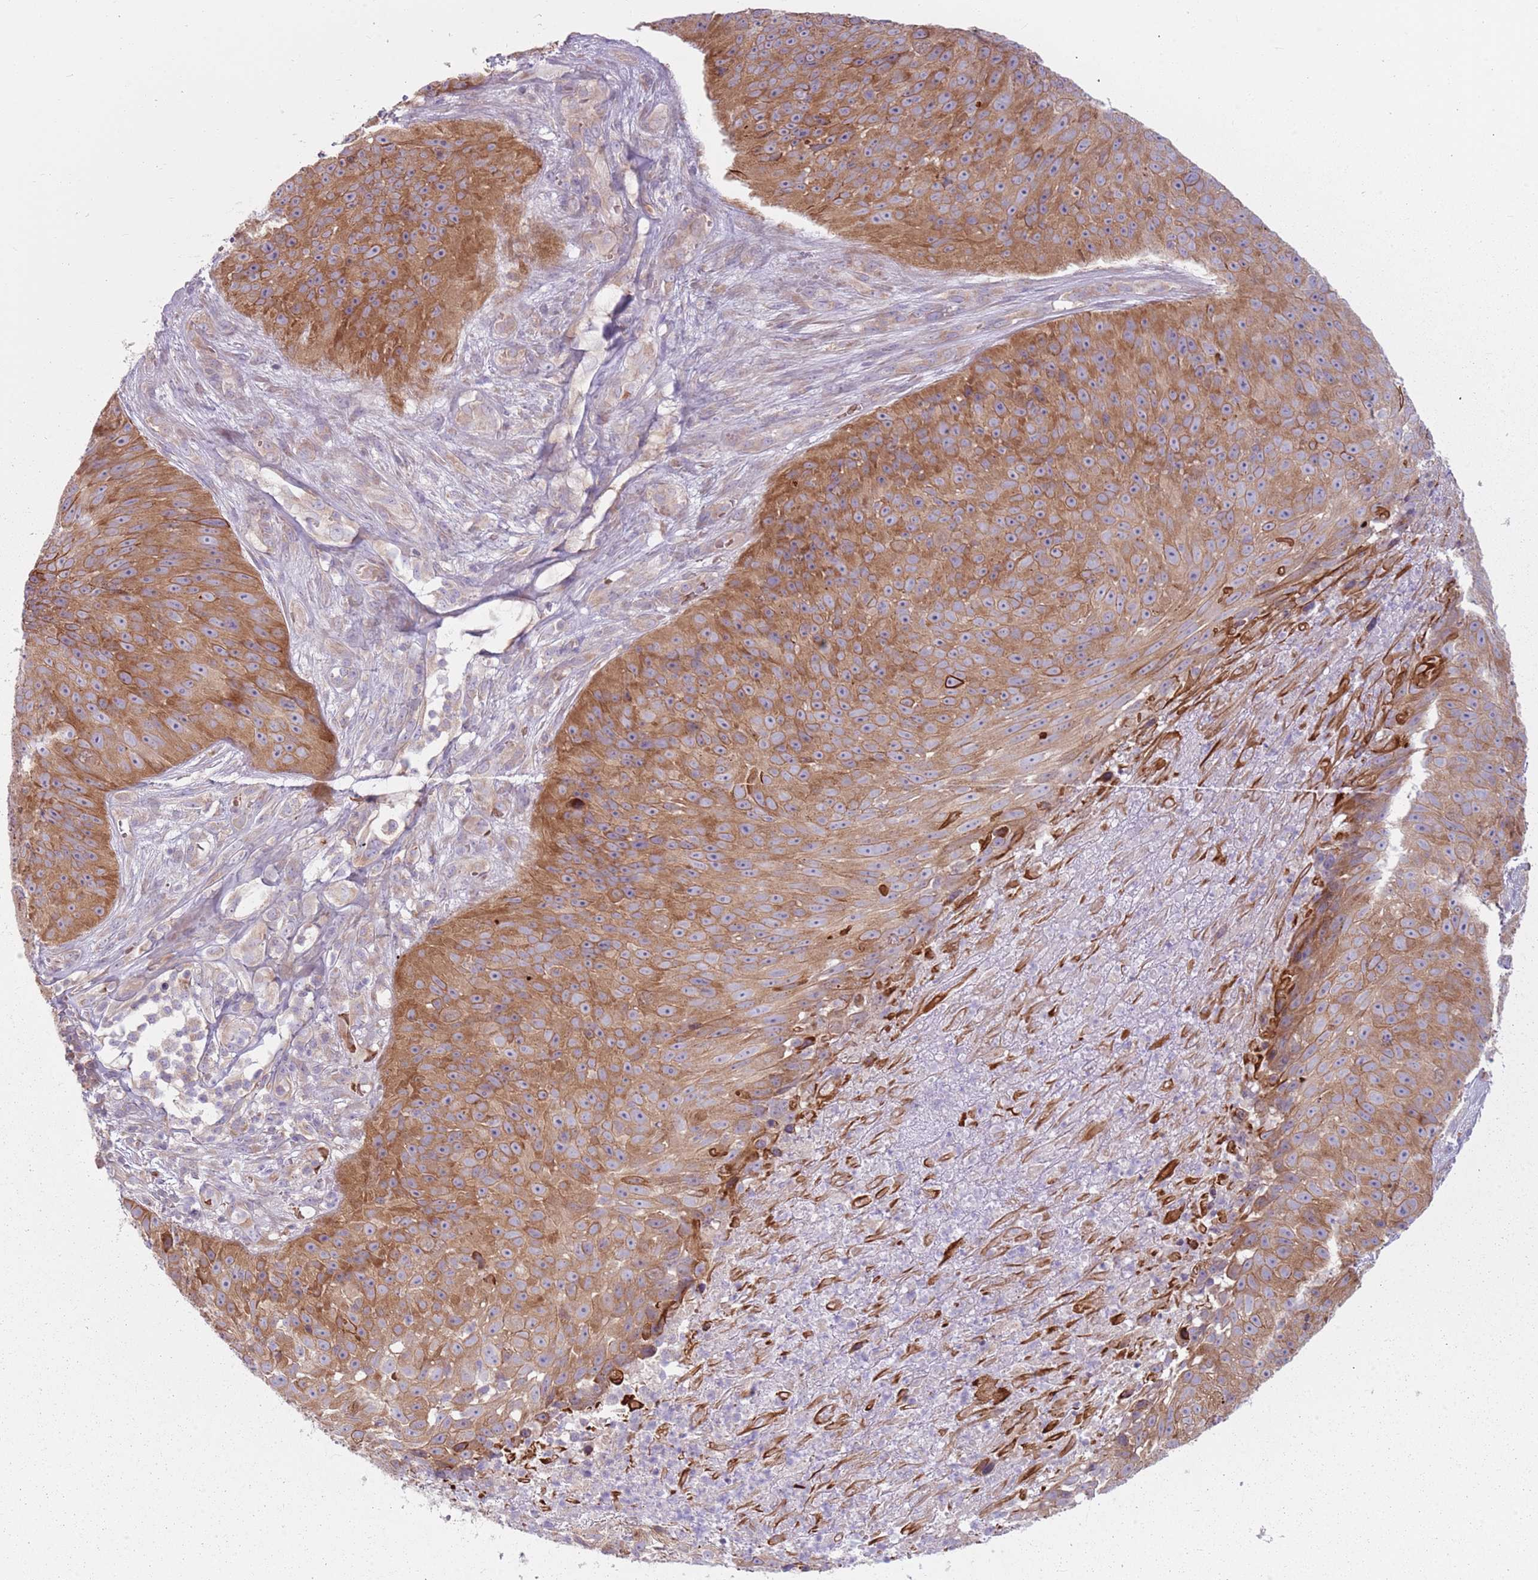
{"staining": {"intensity": "moderate", "quantity": ">75%", "location": "cytoplasmic/membranous"}, "tissue": "skin cancer", "cell_type": "Tumor cells", "image_type": "cancer", "snomed": [{"axis": "morphology", "description": "Squamous cell carcinoma, NOS"}, {"axis": "topography", "description": "Skin"}], "caption": "High-magnification brightfield microscopy of skin cancer (squamous cell carcinoma) stained with DAB (brown) and counterstained with hematoxylin (blue). tumor cells exhibit moderate cytoplasmic/membranous positivity is identified in approximately>75% of cells.", "gene": "HSPA14", "patient": {"sex": "female", "age": 87}}